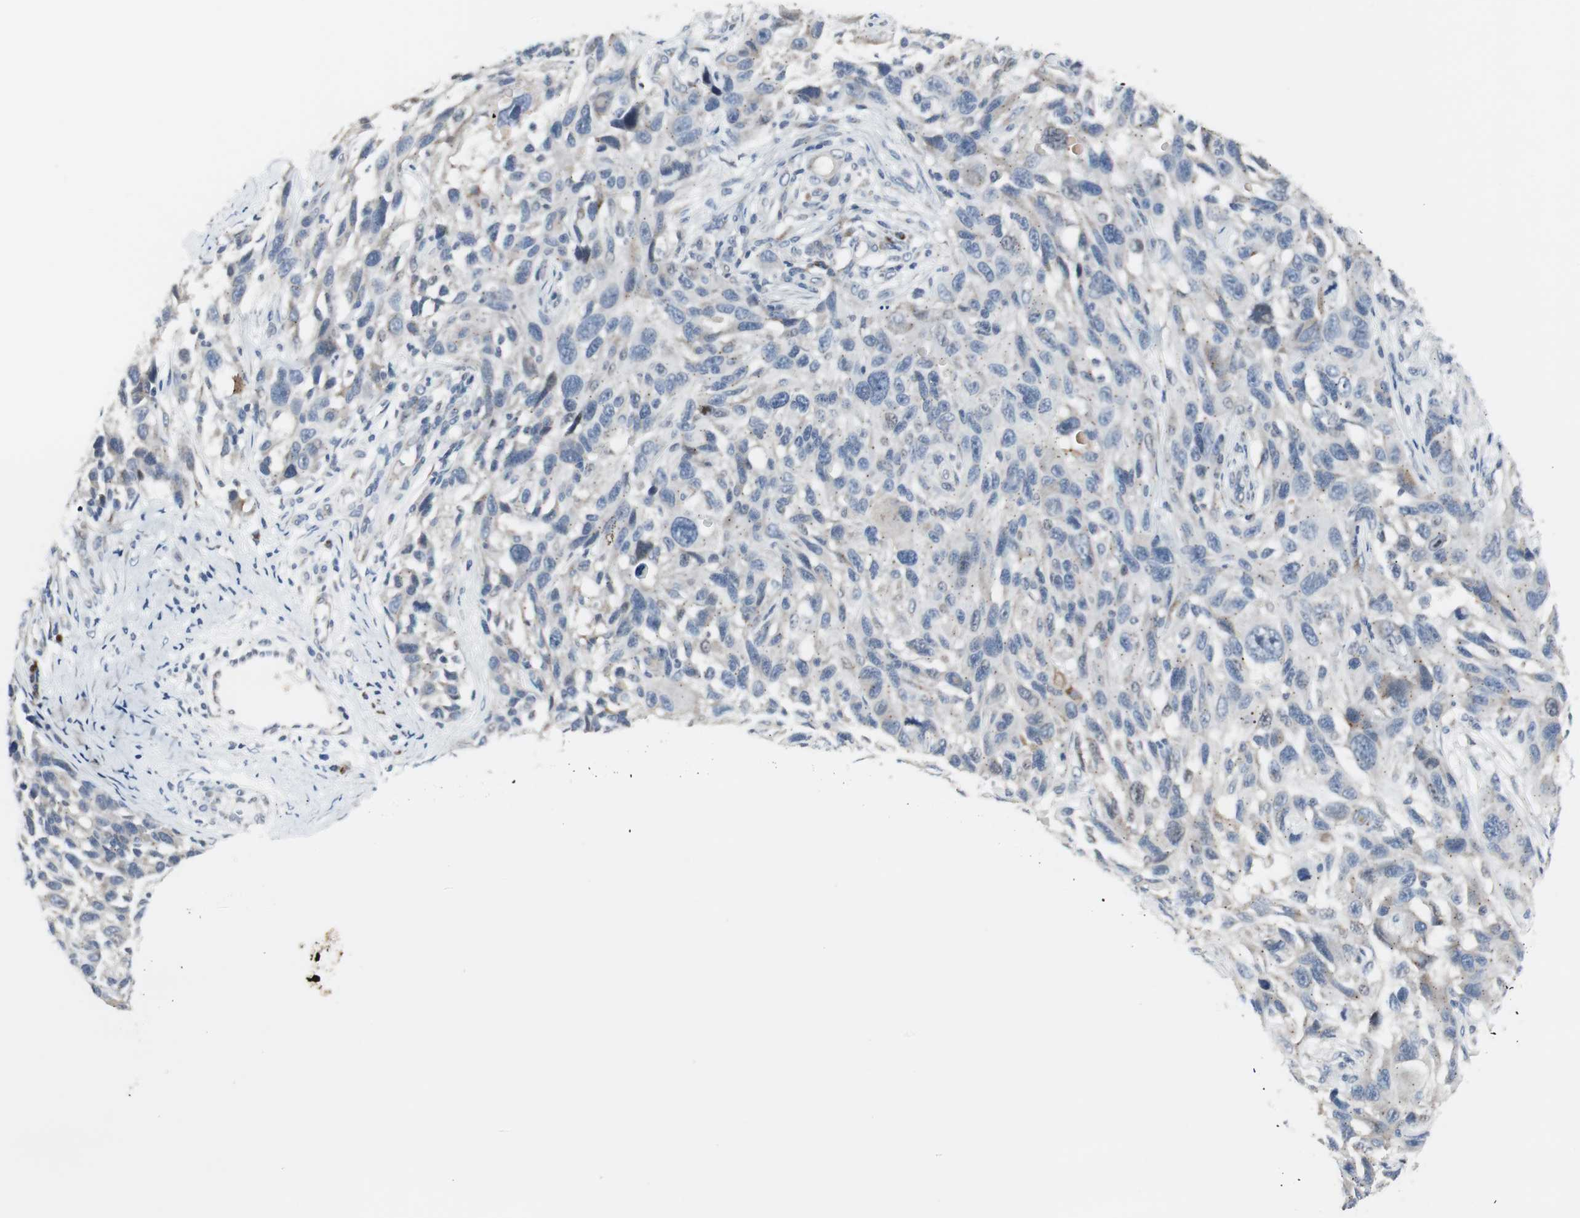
{"staining": {"intensity": "negative", "quantity": "none", "location": "none"}, "tissue": "melanoma", "cell_type": "Tumor cells", "image_type": "cancer", "snomed": [{"axis": "morphology", "description": "Malignant melanoma, NOS"}, {"axis": "topography", "description": "Skin"}], "caption": "Micrograph shows no protein expression in tumor cells of melanoma tissue.", "gene": "SOX30", "patient": {"sex": "male", "age": 53}}